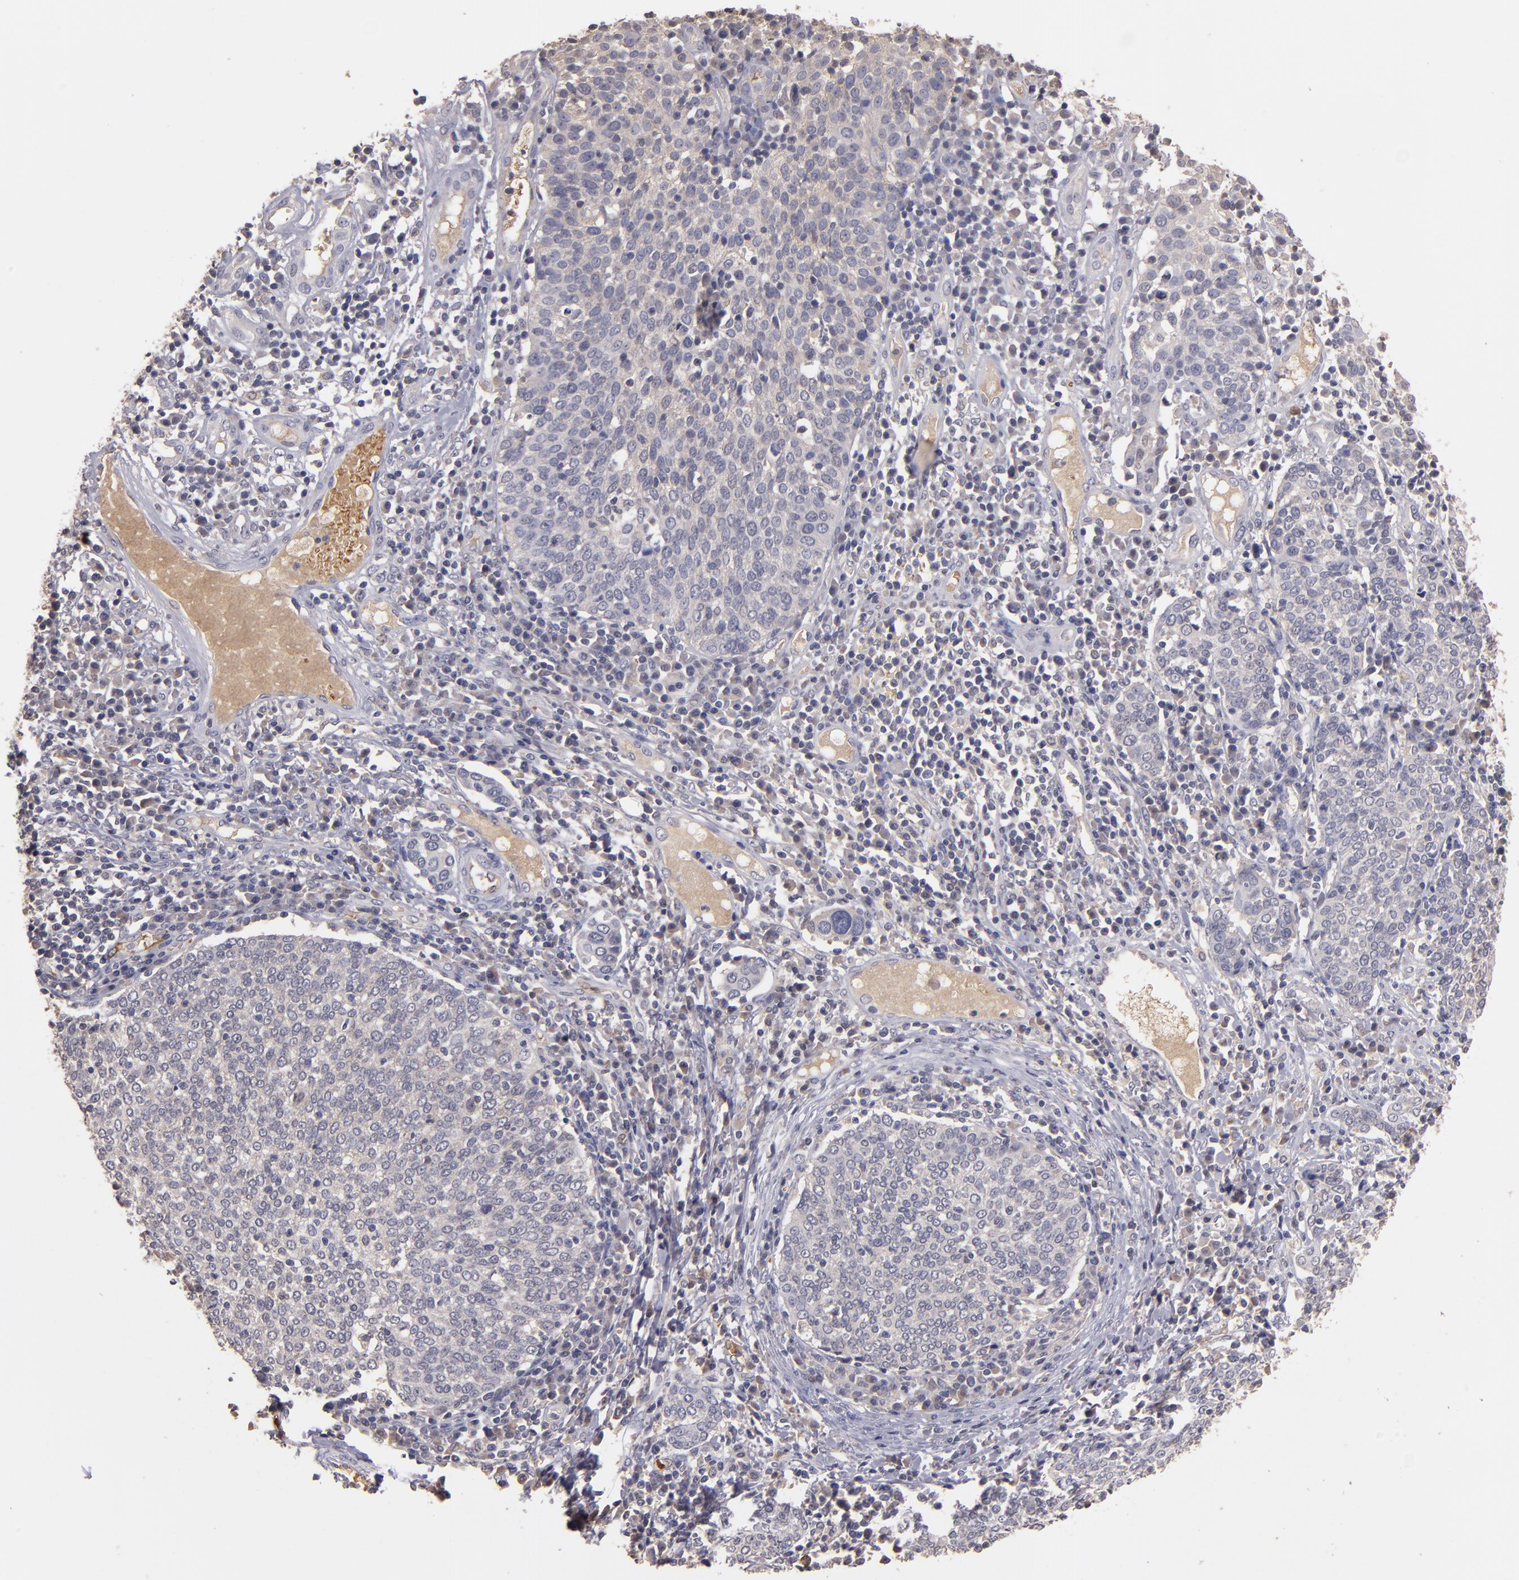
{"staining": {"intensity": "weak", "quantity": ">75%", "location": "cytoplasmic/membranous"}, "tissue": "cervical cancer", "cell_type": "Tumor cells", "image_type": "cancer", "snomed": [{"axis": "morphology", "description": "Squamous cell carcinoma, NOS"}, {"axis": "topography", "description": "Cervix"}], "caption": "Tumor cells show low levels of weak cytoplasmic/membranous staining in approximately >75% of cells in human cervical cancer (squamous cell carcinoma).", "gene": "SERPINC1", "patient": {"sex": "female", "age": 40}}